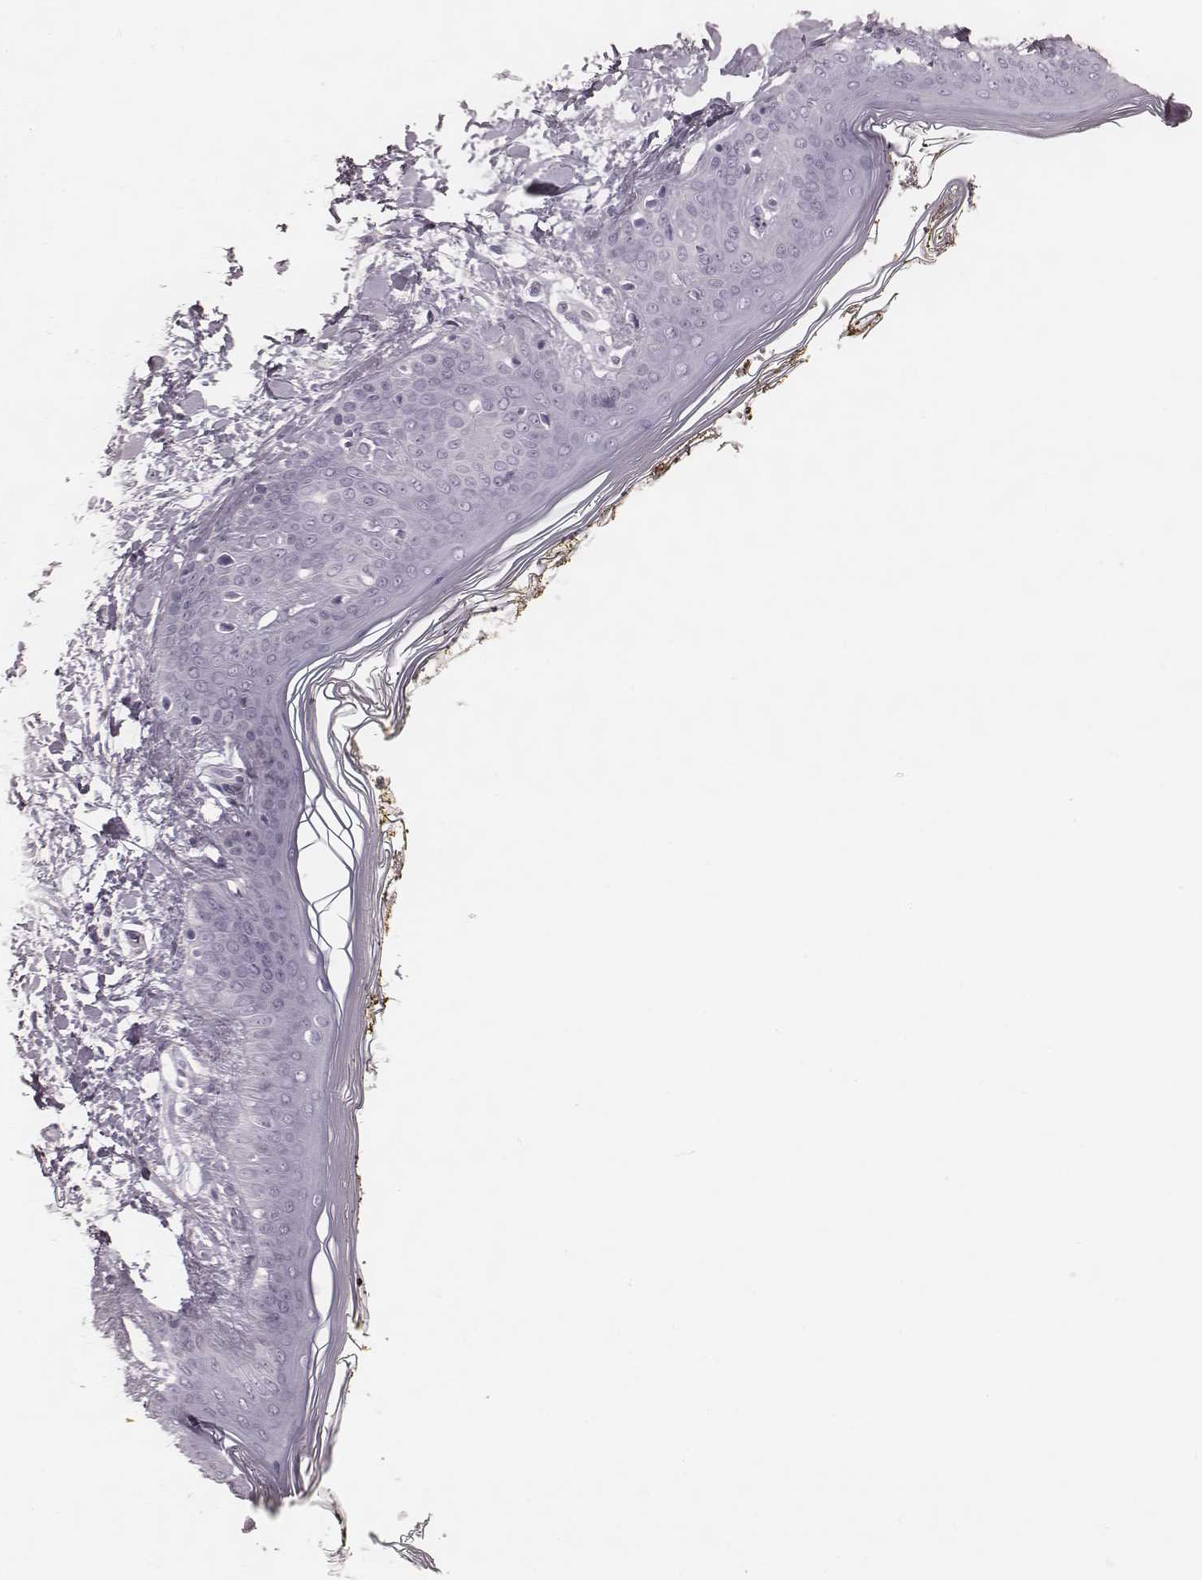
{"staining": {"intensity": "negative", "quantity": "none", "location": "none"}, "tissue": "skin", "cell_type": "Fibroblasts", "image_type": "normal", "snomed": [{"axis": "morphology", "description": "Normal tissue, NOS"}, {"axis": "topography", "description": "Skin"}], "caption": "High power microscopy image of an IHC micrograph of normal skin, revealing no significant expression in fibroblasts. (Brightfield microscopy of DAB immunohistochemistry (IHC) at high magnification).", "gene": "SPA17", "patient": {"sex": "female", "age": 34}}